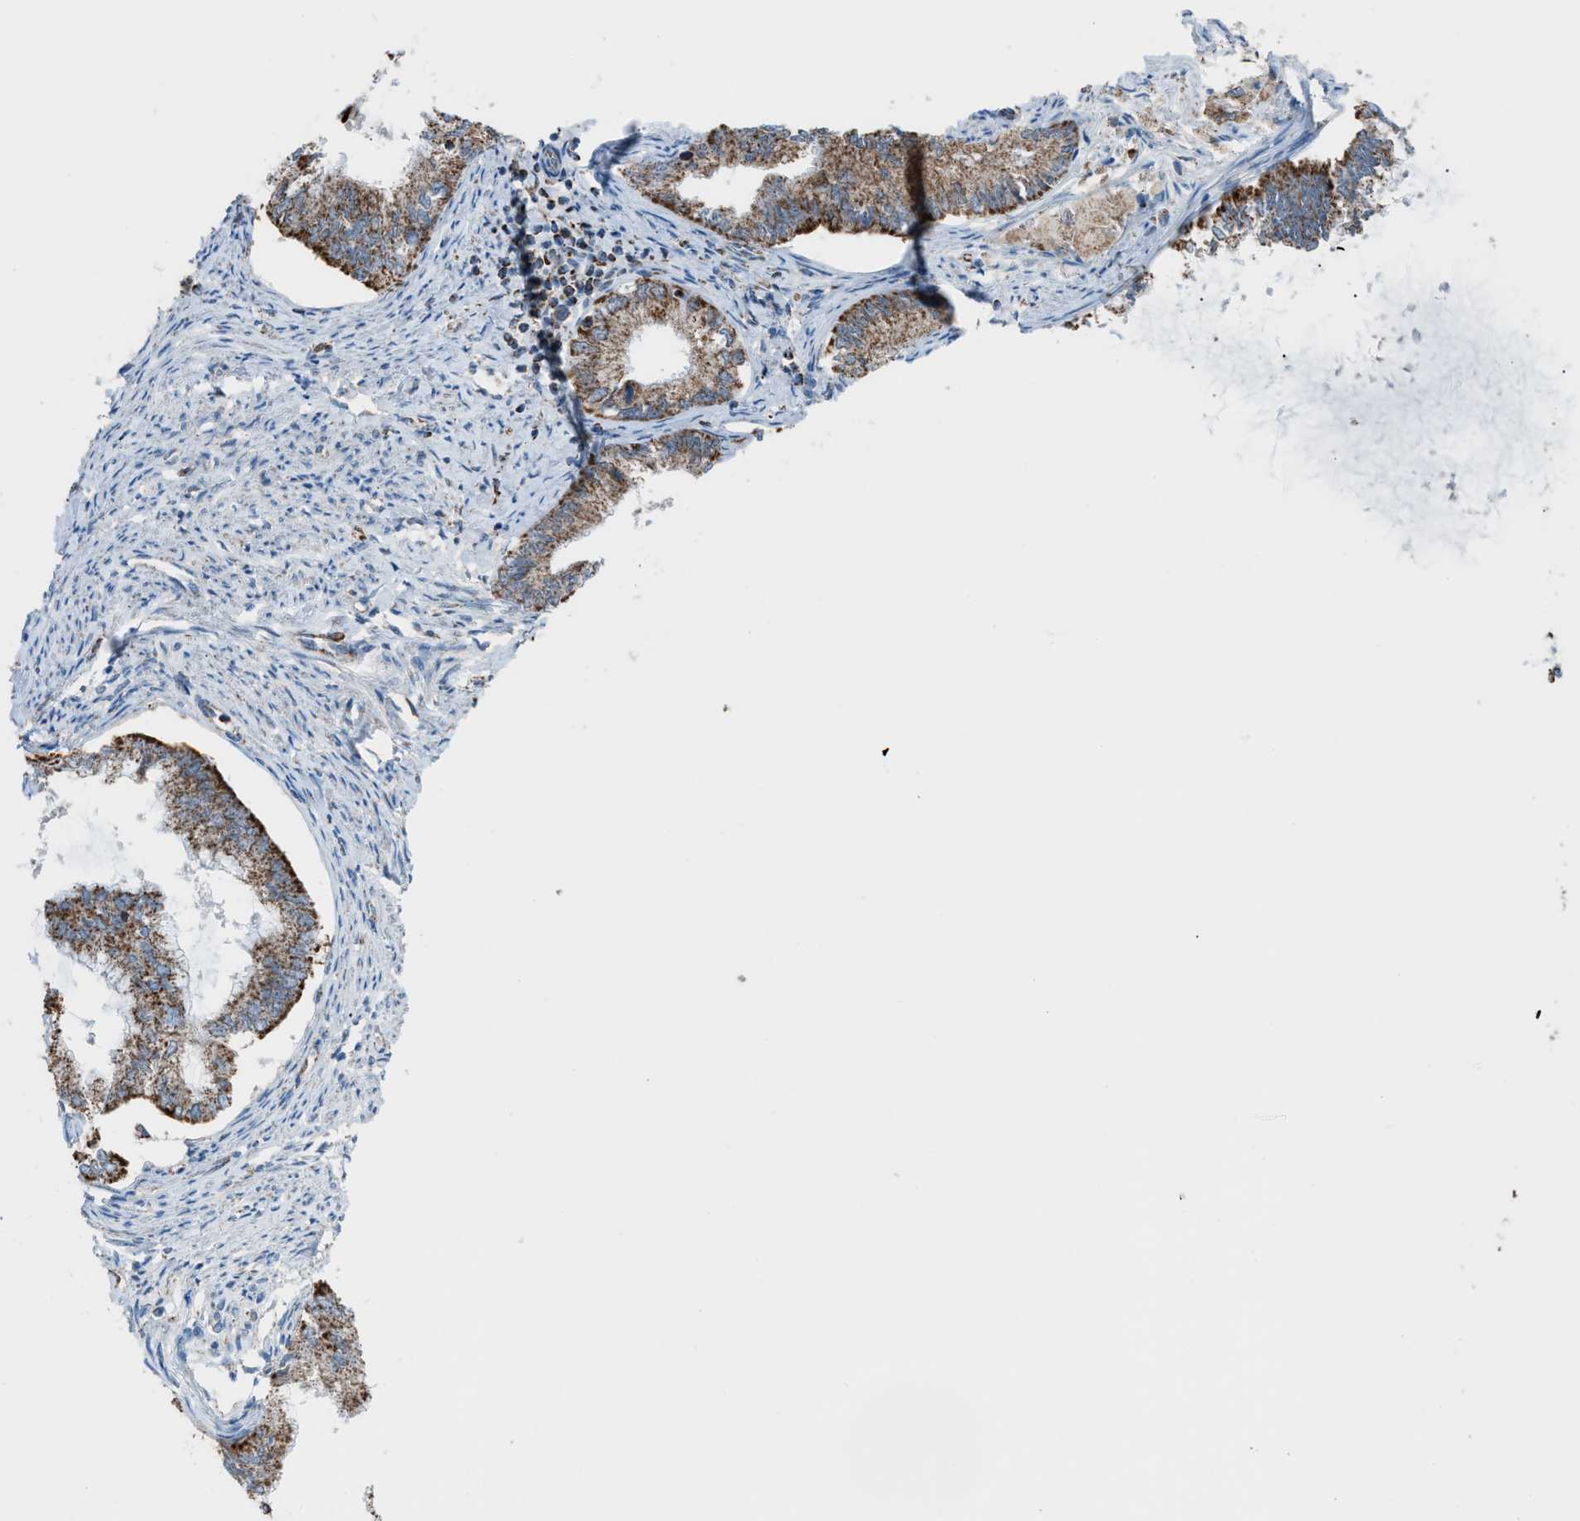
{"staining": {"intensity": "moderate", "quantity": ">75%", "location": "cytoplasmic/membranous"}, "tissue": "endometrial cancer", "cell_type": "Tumor cells", "image_type": "cancer", "snomed": [{"axis": "morphology", "description": "Adenocarcinoma, NOS"}, {"axis": "topography", "description": "Endometrium"}], "caption": "Tumor cells exhibit medium levels of moderate cytoplasmic/membranous staining in approximately >75% of cells in endometrial cancer (adenocarcinoma).", "gene": "SRM", "patient": {"sex": "female", "age": 86}}